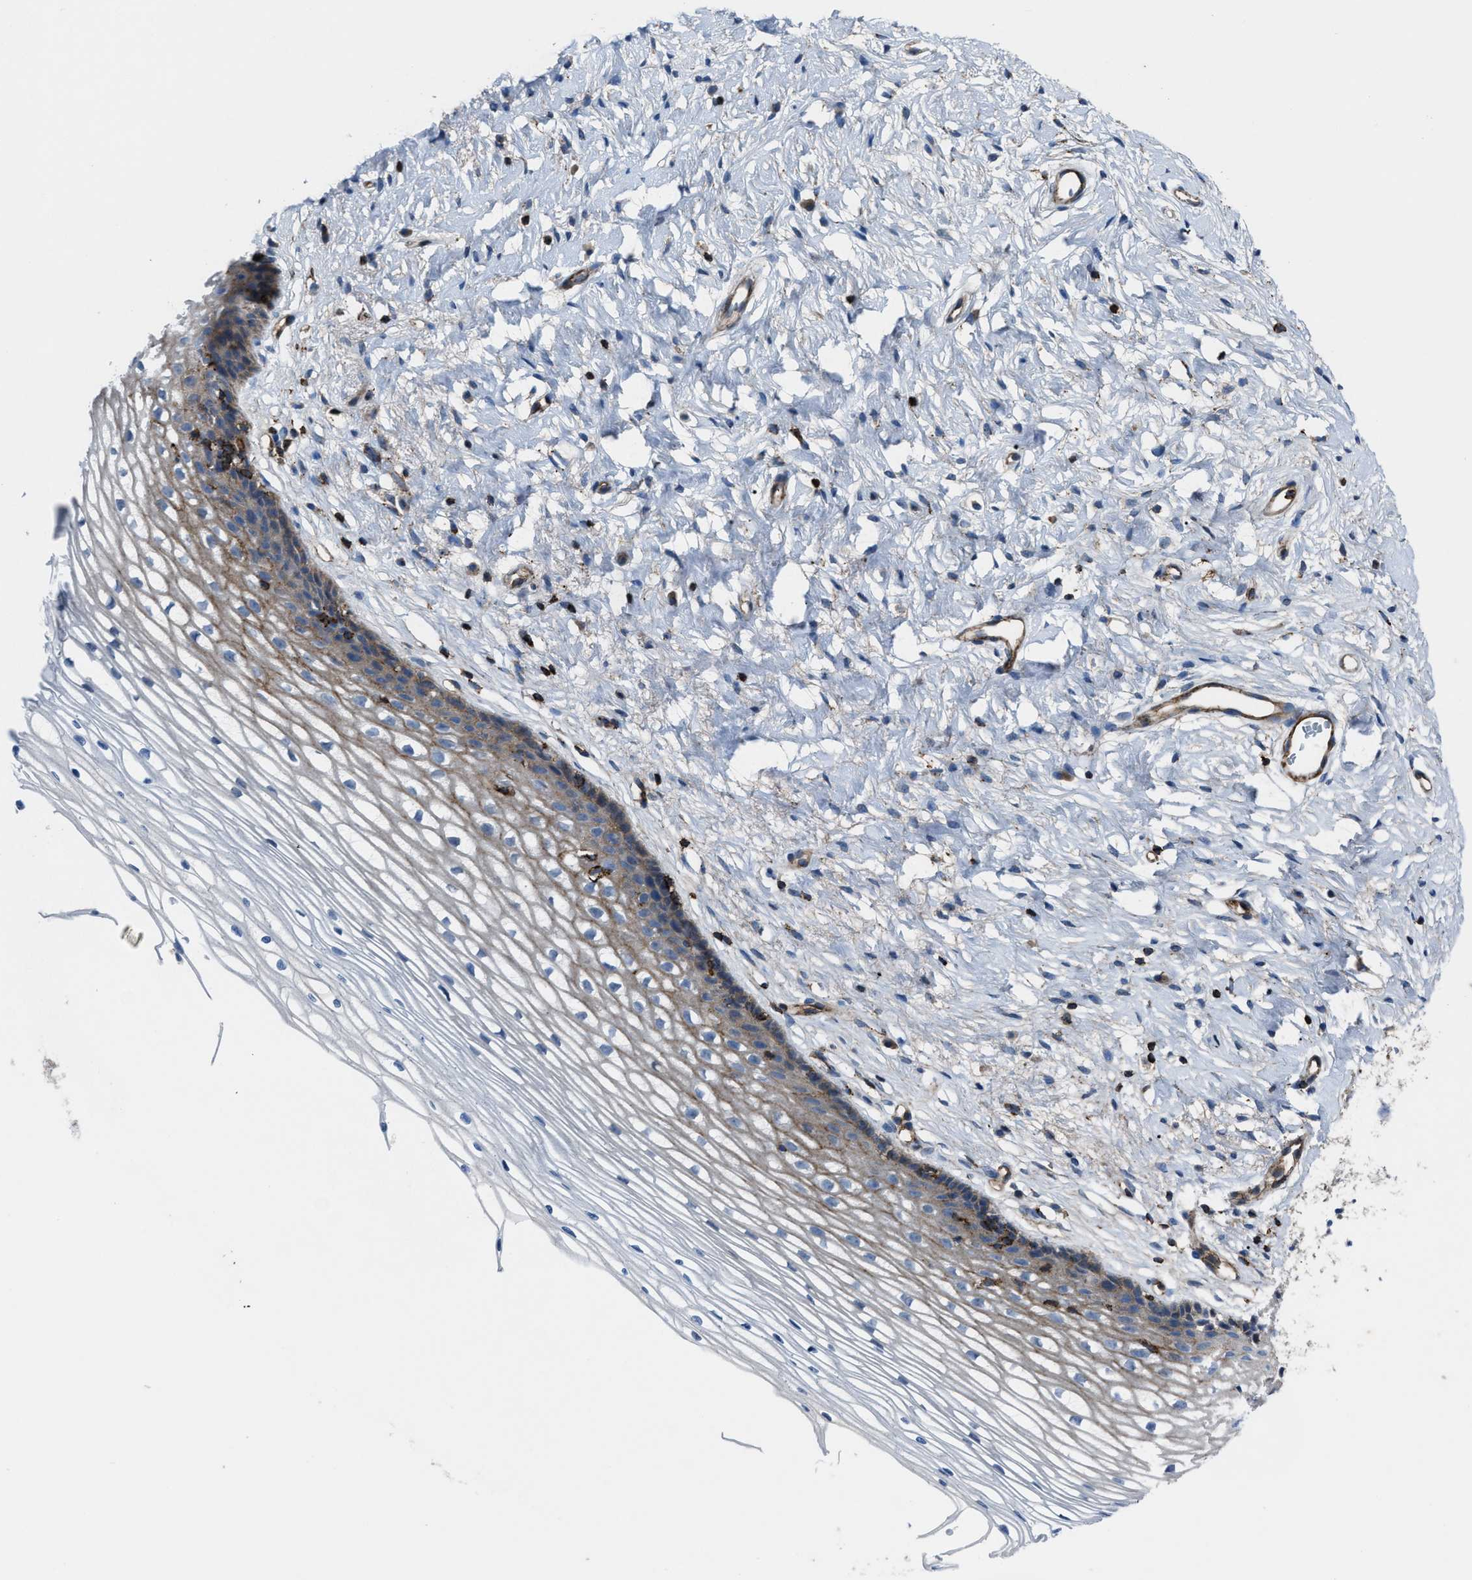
{"staining": {"intensity": "moderate", "quantity": "<25%", "location": "cytoplasmic/membranous"}, "tissue": "cervix", "cell_type": "Glandular cells", "image_type": "normal", "snomed": [{"axis": "morphology", "description": "Normal tissue, NOS"}, {"axis": "topography", "description": "Cervix"}], "caption": "This micrograph demonstrates immunohistochemistry staining of unremarkable human cervix, with low moderate cytoplasmic/membranous staining in approximately <25% of glandular cells.", "gene": "AGPAT2", "patient": {"sex": "female", "age": 77}}